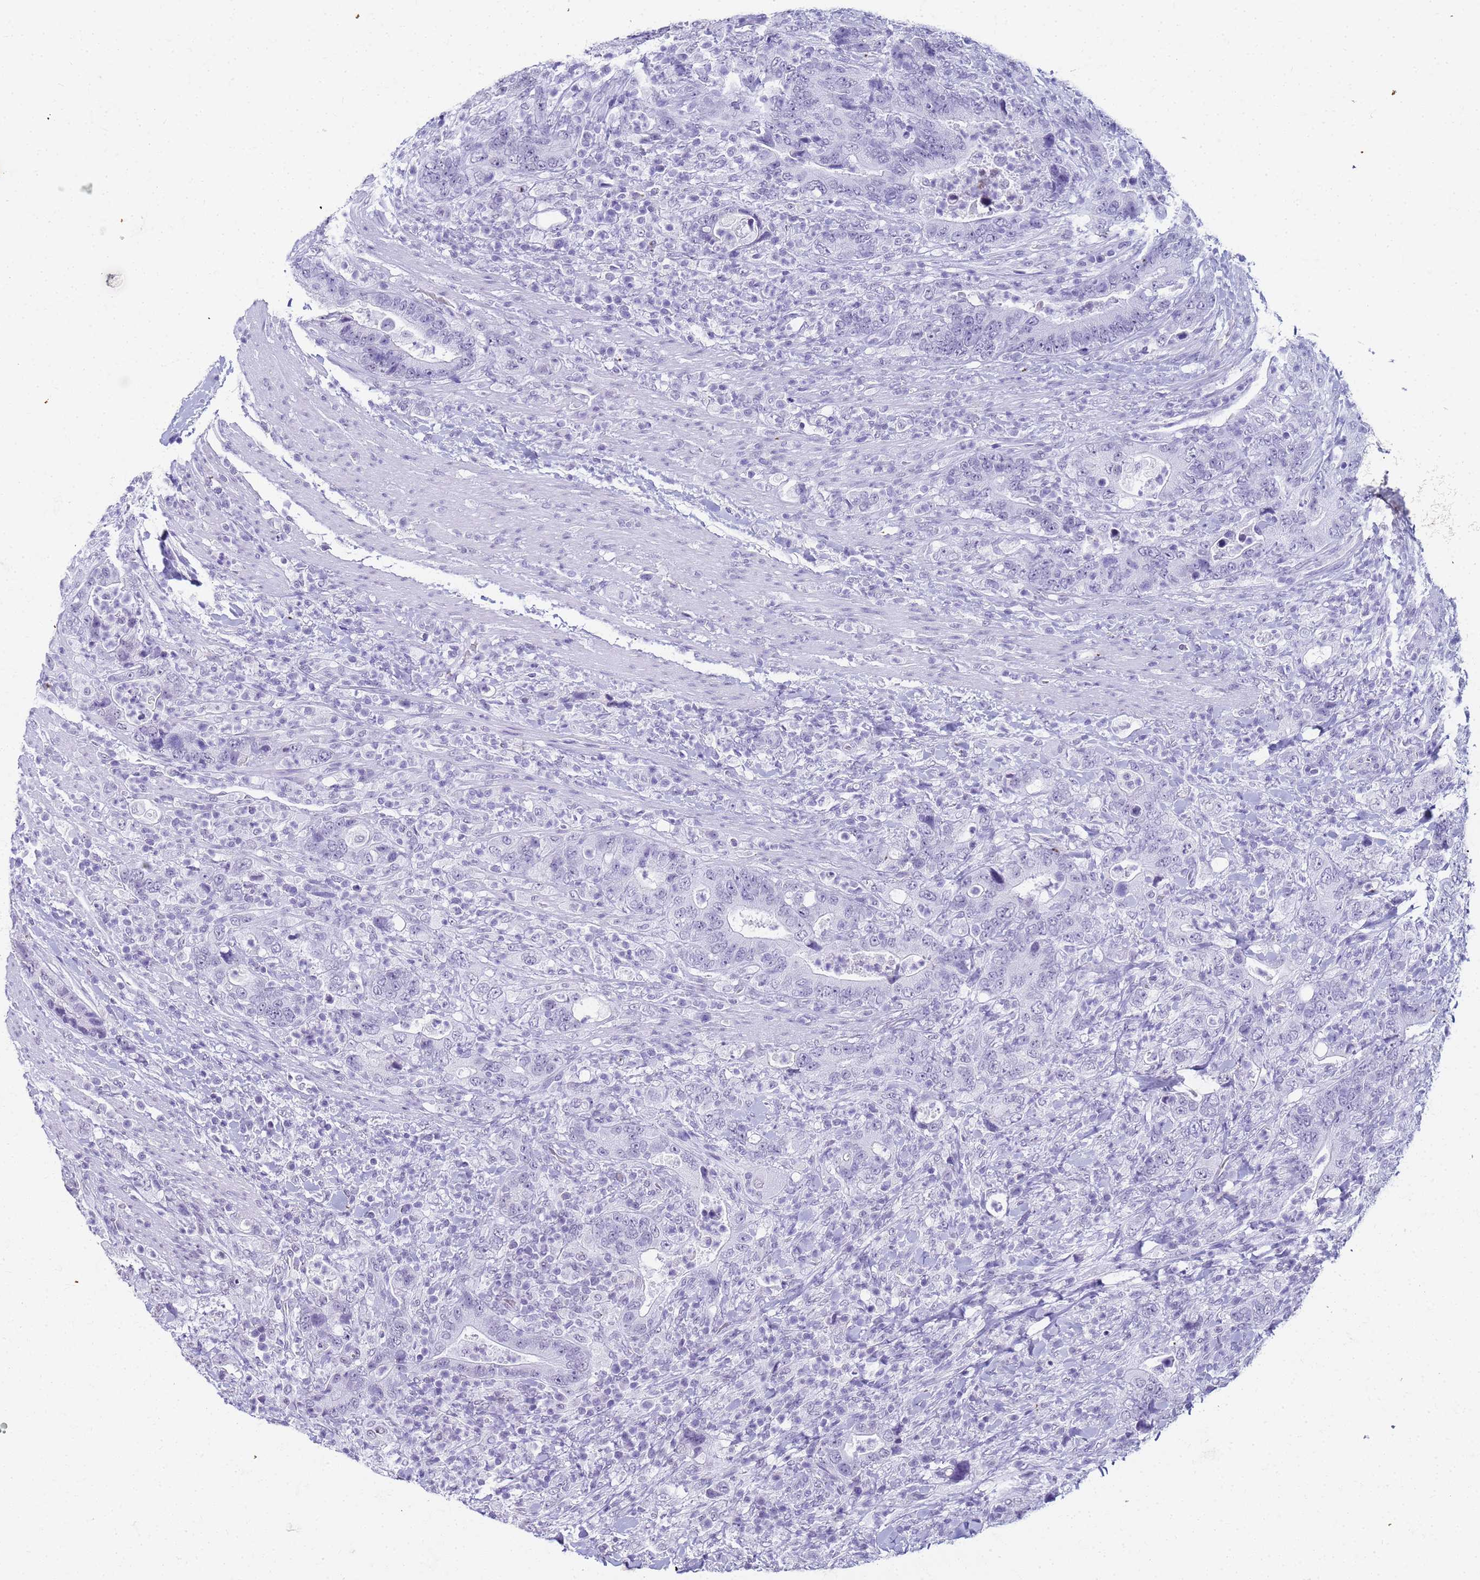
{"staining": {"intensity": "negative", "quantity": "none", "location": "none"}, "tissue": "colorectal cancer", "cell_type": "Tumor cells", "image_type": "cancer", "snomed": [{"axis": "morphology", "description": "Adenocarcinoma, NOS"}, {"axis": "topography", "description": "Colon"}], "caption": "The photomicrograph demonstrates no staining of tumor cells in colorectal adenocarcinoma.", "gene": "SLC7A9", "patient": {"sex": "female", "age": 75}}